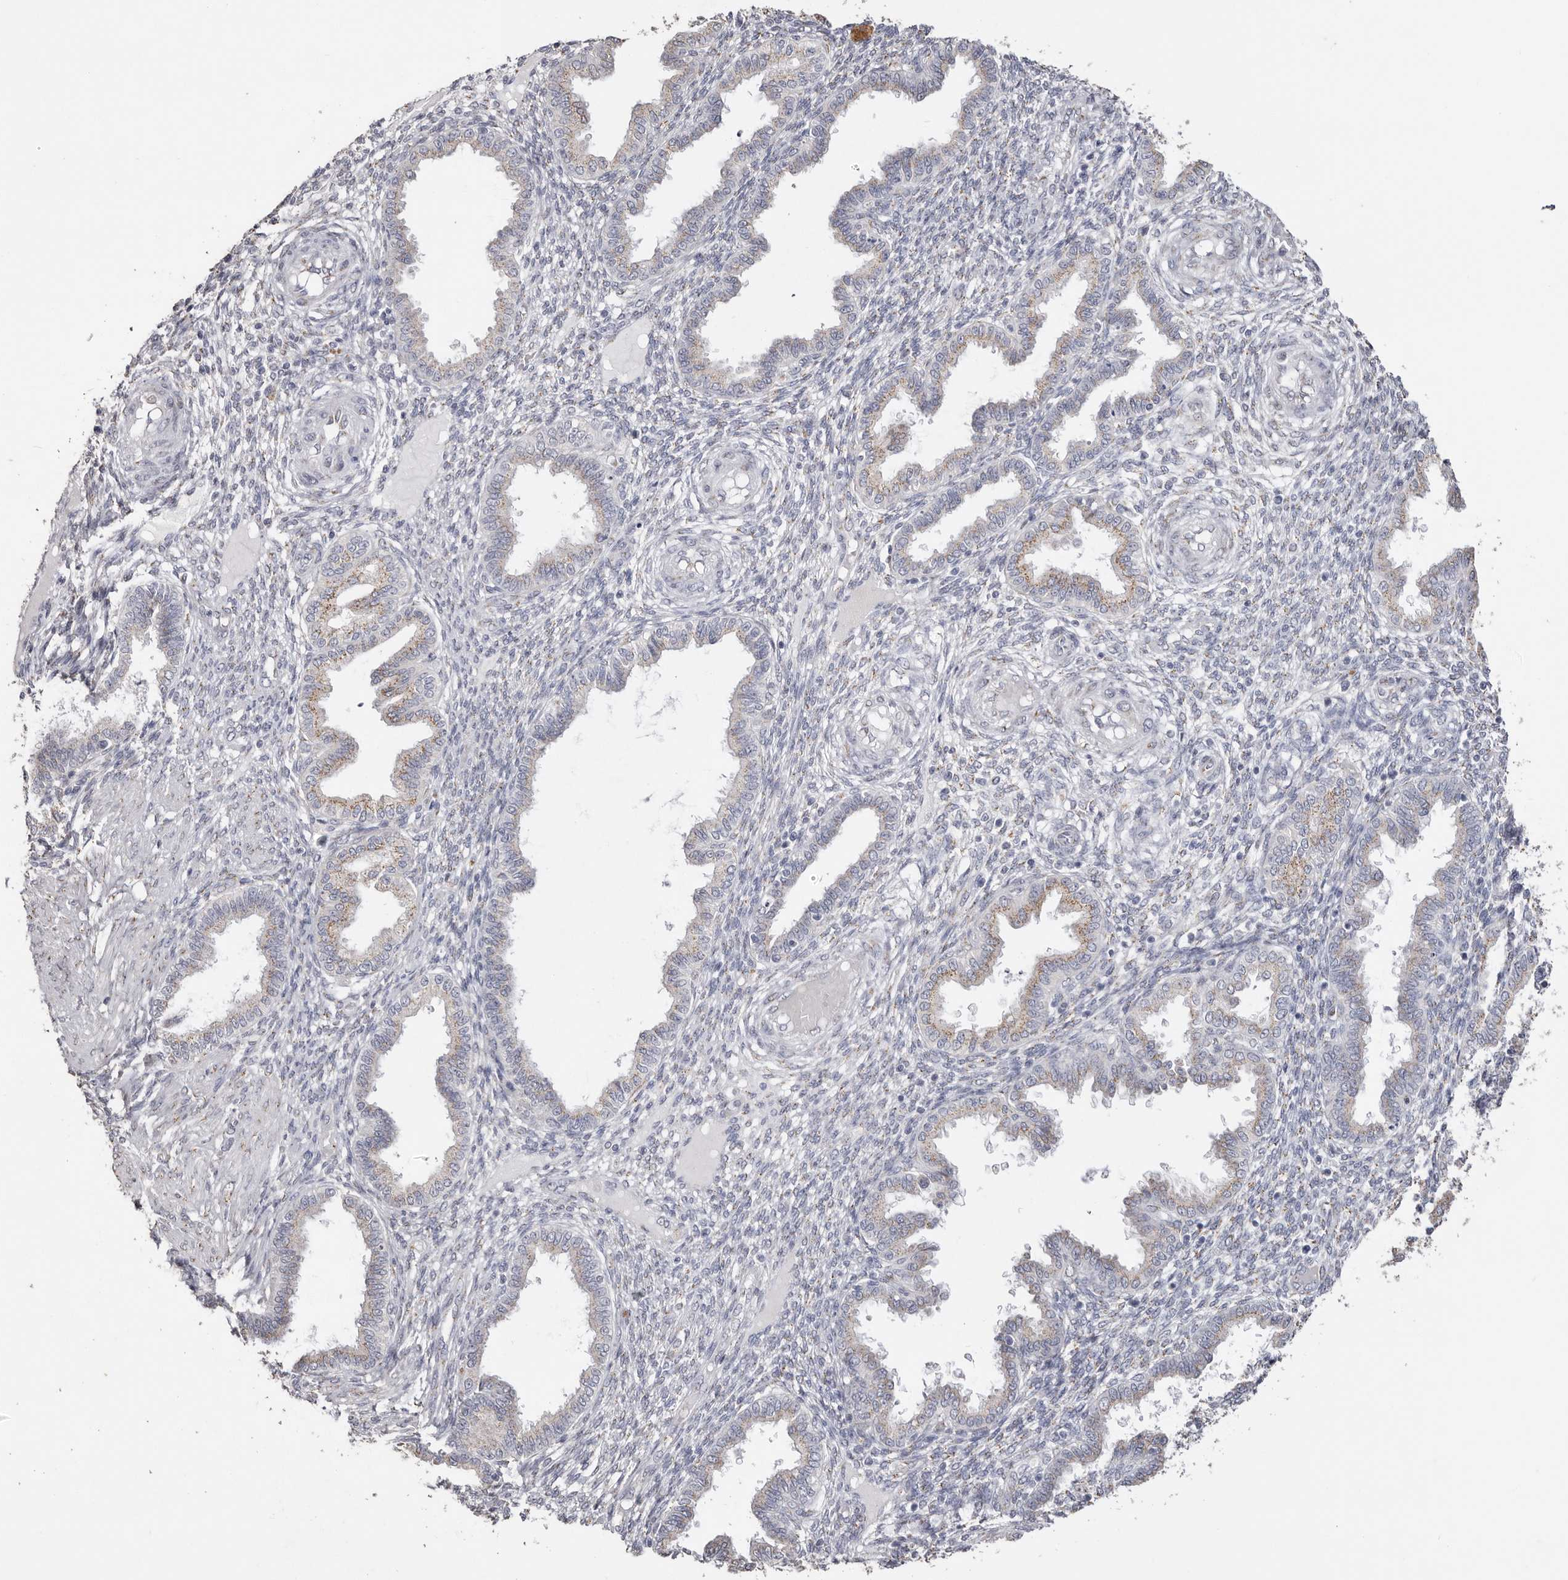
{"staining": {"intensity": "negative", "quantity": "none", "location": "none"}, "tissue": "endometrium", "cell_type": "Cells in endometrial stroma", "image_type": "normal", "snomed": [{"axis": "morphology", "description": "Normal tissue, NOS"}, {"axis": "topography", "description": "Endometrium"}], "caption": "Histopathology image shows no significant protein positivity in cells in endometrial stroma of normal endometrium. The staining is performed using DAB (3,3'-diaminobenzidine) brown chromogen with nuclei counter-stained in using hematoxylin.", "gene": "LGALS7B", "patient": {"sex": "female", "age": 33}}